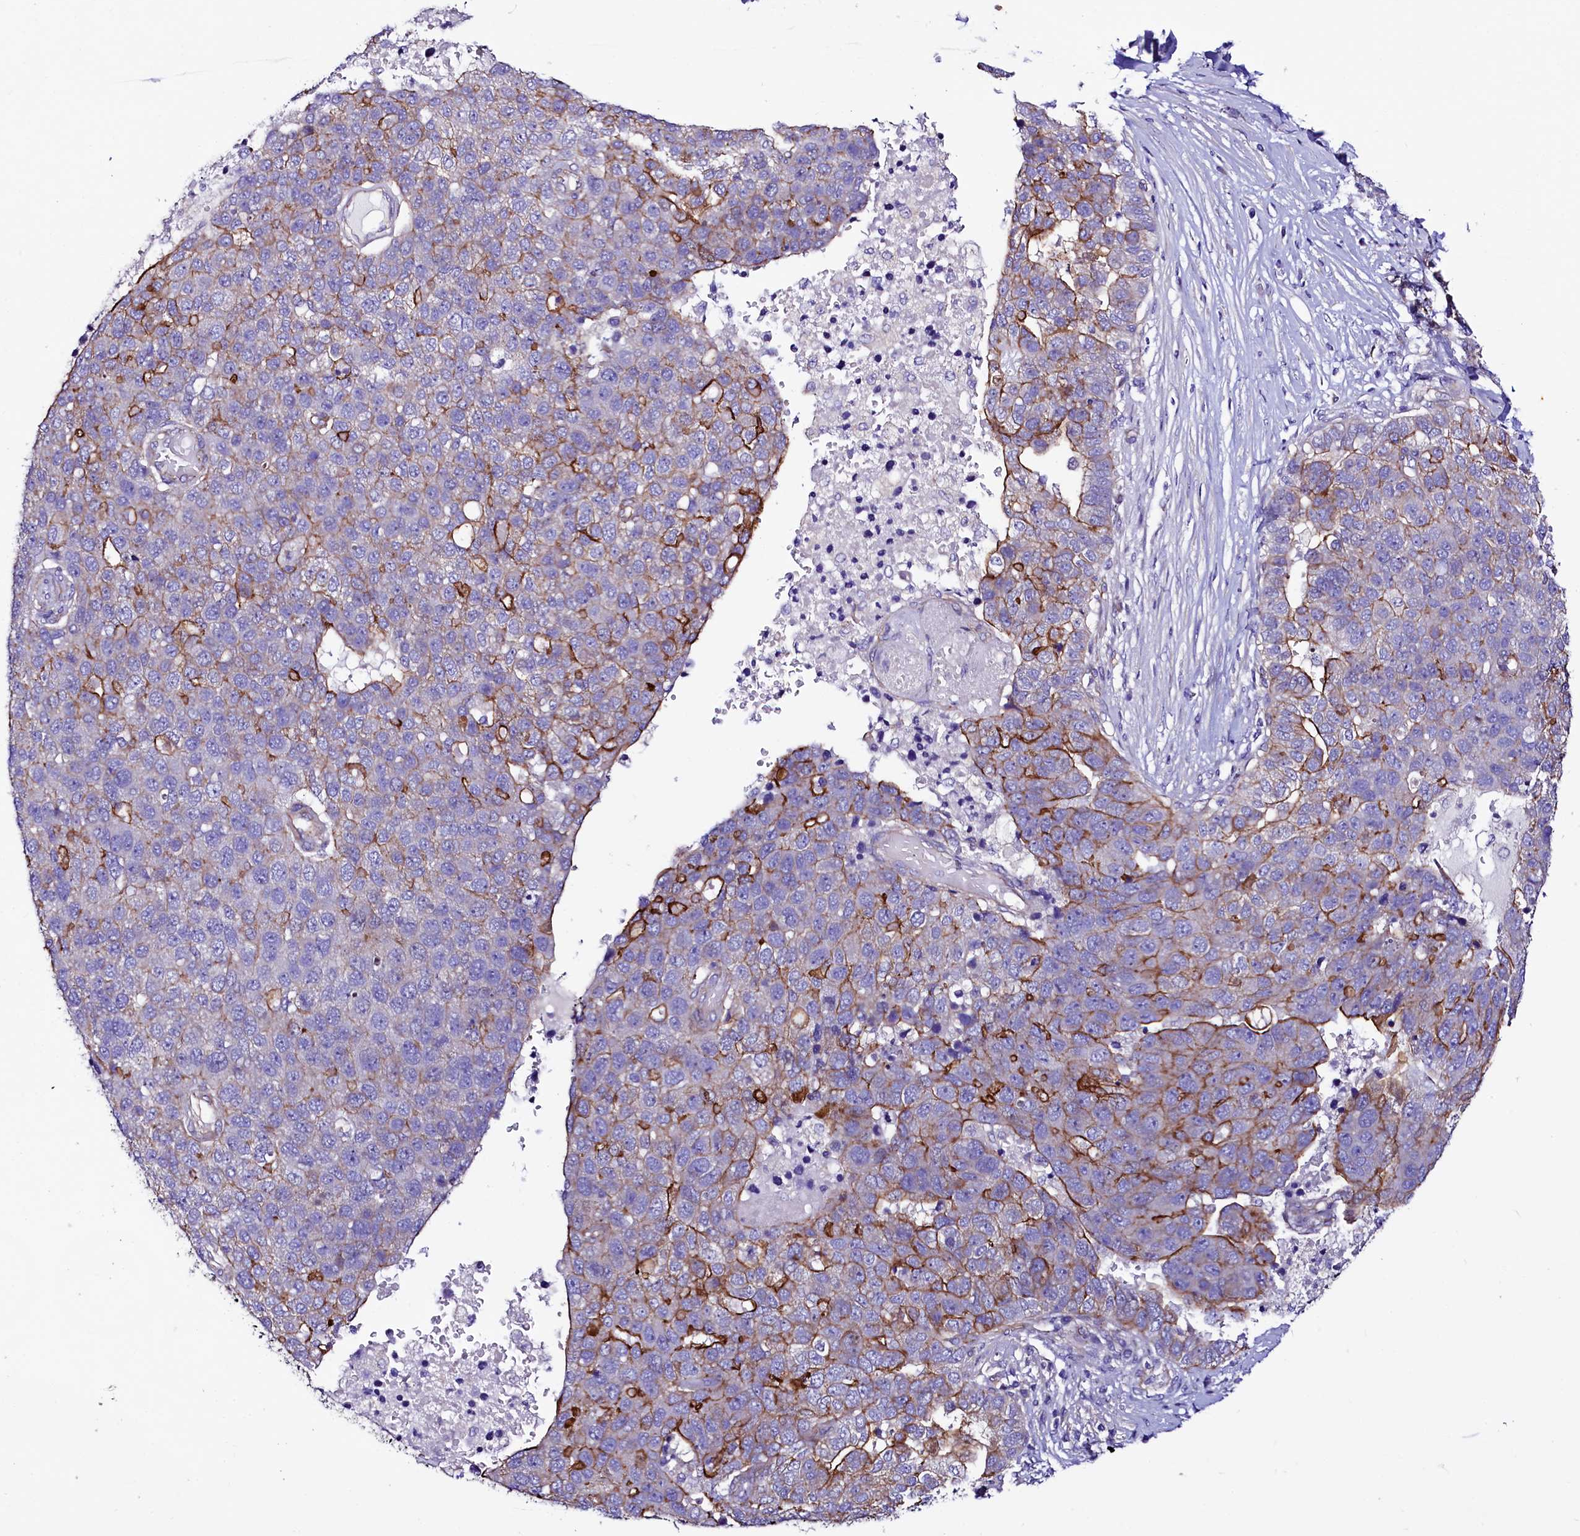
{"staining": {"intensity": "strong", "quantity": "<25%", "location": "cytoplasmic/membranous"}, "tissue": "pancreatic cancer", "cell_type": "Tumor cells", "image_type": "cancer", "snomed": [{"axis": "morphology", "description": "Adenocarcinoma, NOS"}, {"axis": "topography", "description": "Pancreas"}], "caption": "IHC staining of adenocarcinoma (pancreatic), which exhibits medium levels of strong cytoplasmic/membranous staining in about <25% of tumor cells indicating strong cytoplasmic/membranous protein positivity. The staining was performed using DAB (brown) for protein detection and nuclei were counterstained in hematoxylin (blue).", "gene": "SLF1", "patient": {"sex": "female", "age": 61}}